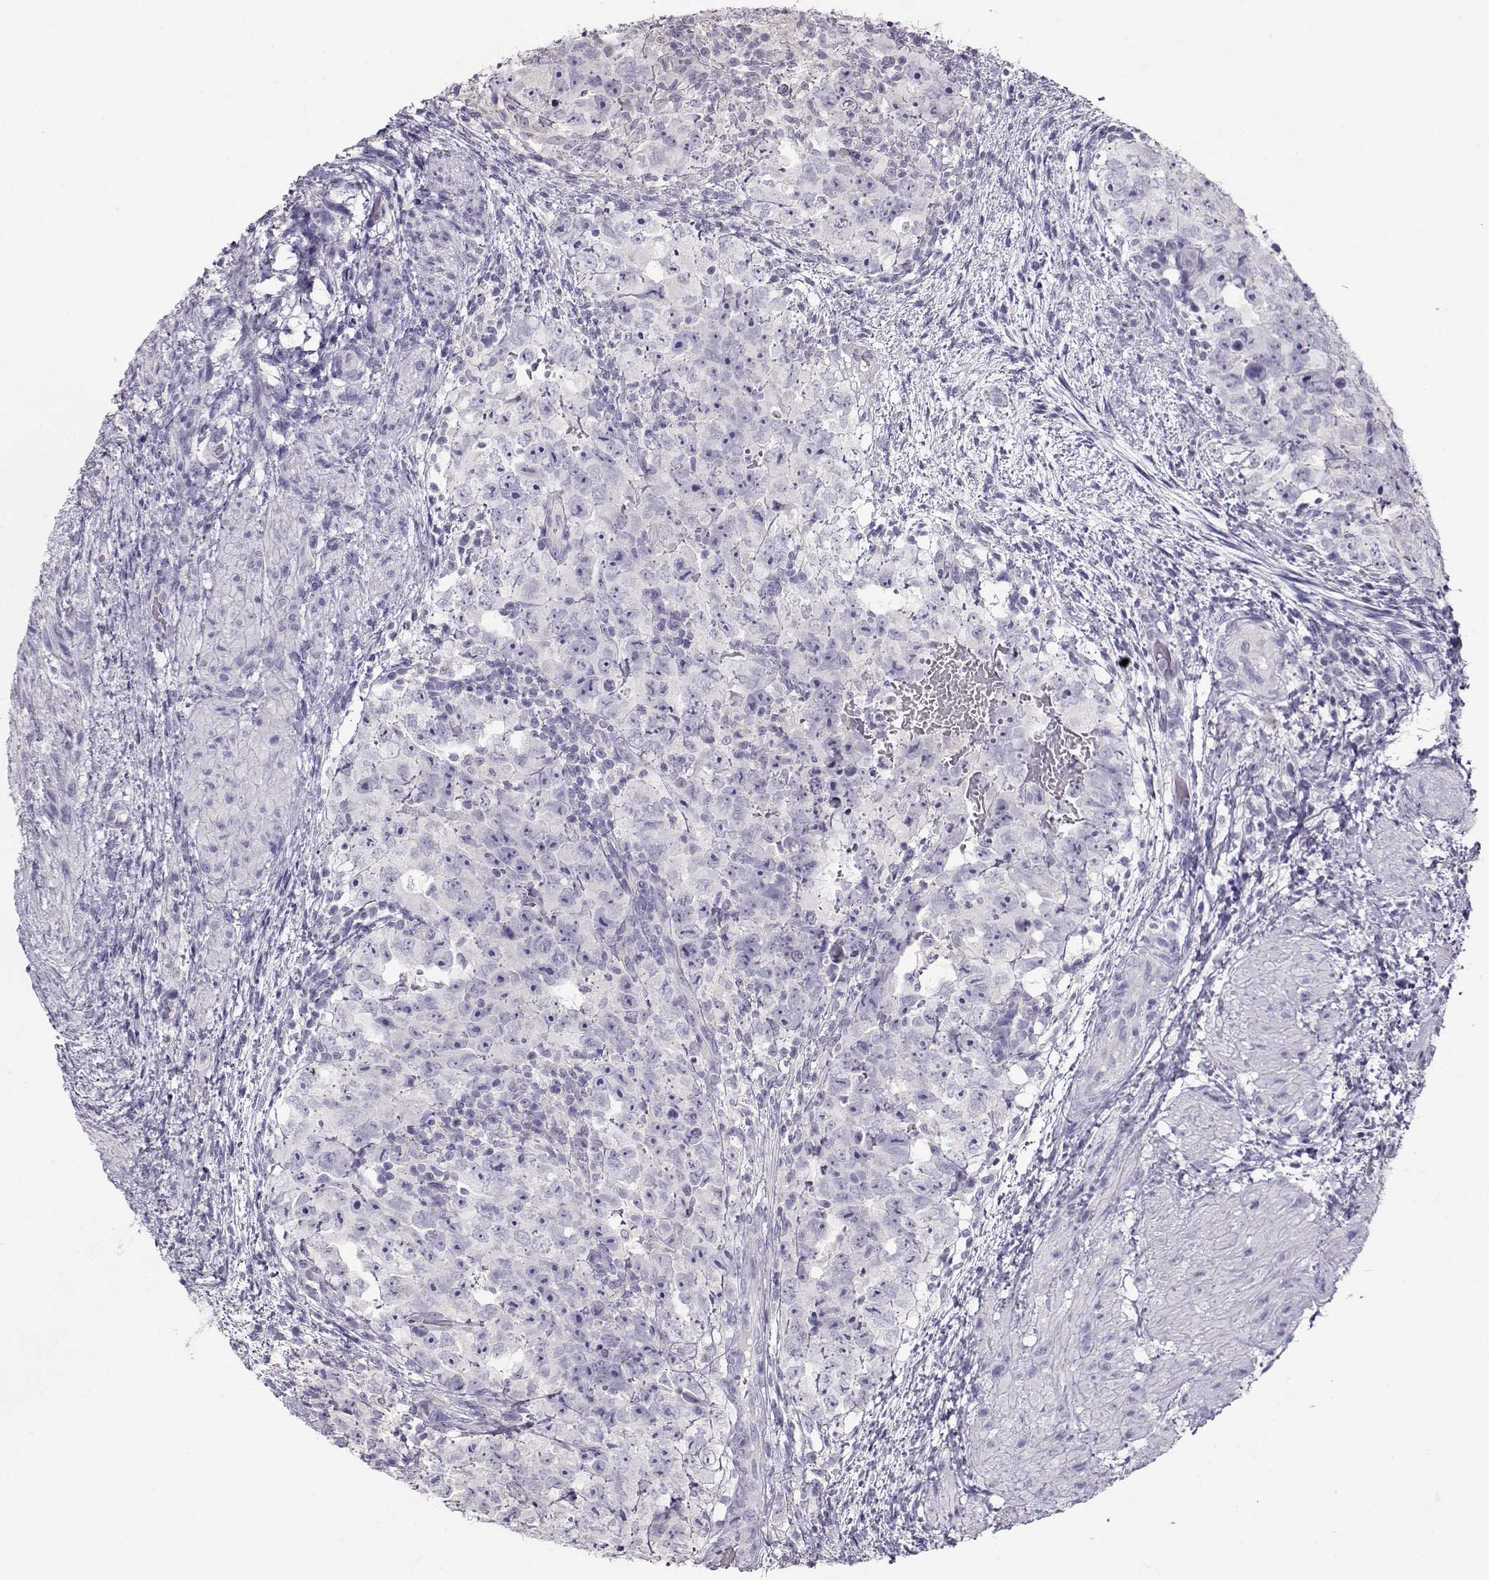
{"staining": {"intensity": "negative", "quantity": "none", "location": "none"}, "tissue": "testis cancer", "cell_type": "Tumor cells", "image_type": "cancer", "snomed": [{"axis": "morphology", "description": "Normal tissue, NOS"}, {"axis": "morphology", "description": "Carcinoma, Embryonal, NOS"}, {"axis": "topography", "description": "Testis"}, {"axis": "topography", "description": "Epididymis"}], "caption": "Tumor cells show no significant staining in testis cancer (embryonal carcinoma). The staining was performed using DAB to visualize the protein expression in brown, while the nuclei were stained in blue with hematoxylin (Magnification: 20x).", "gene": "NDRG4", "patient": {"sex": "male", "age": 24}}